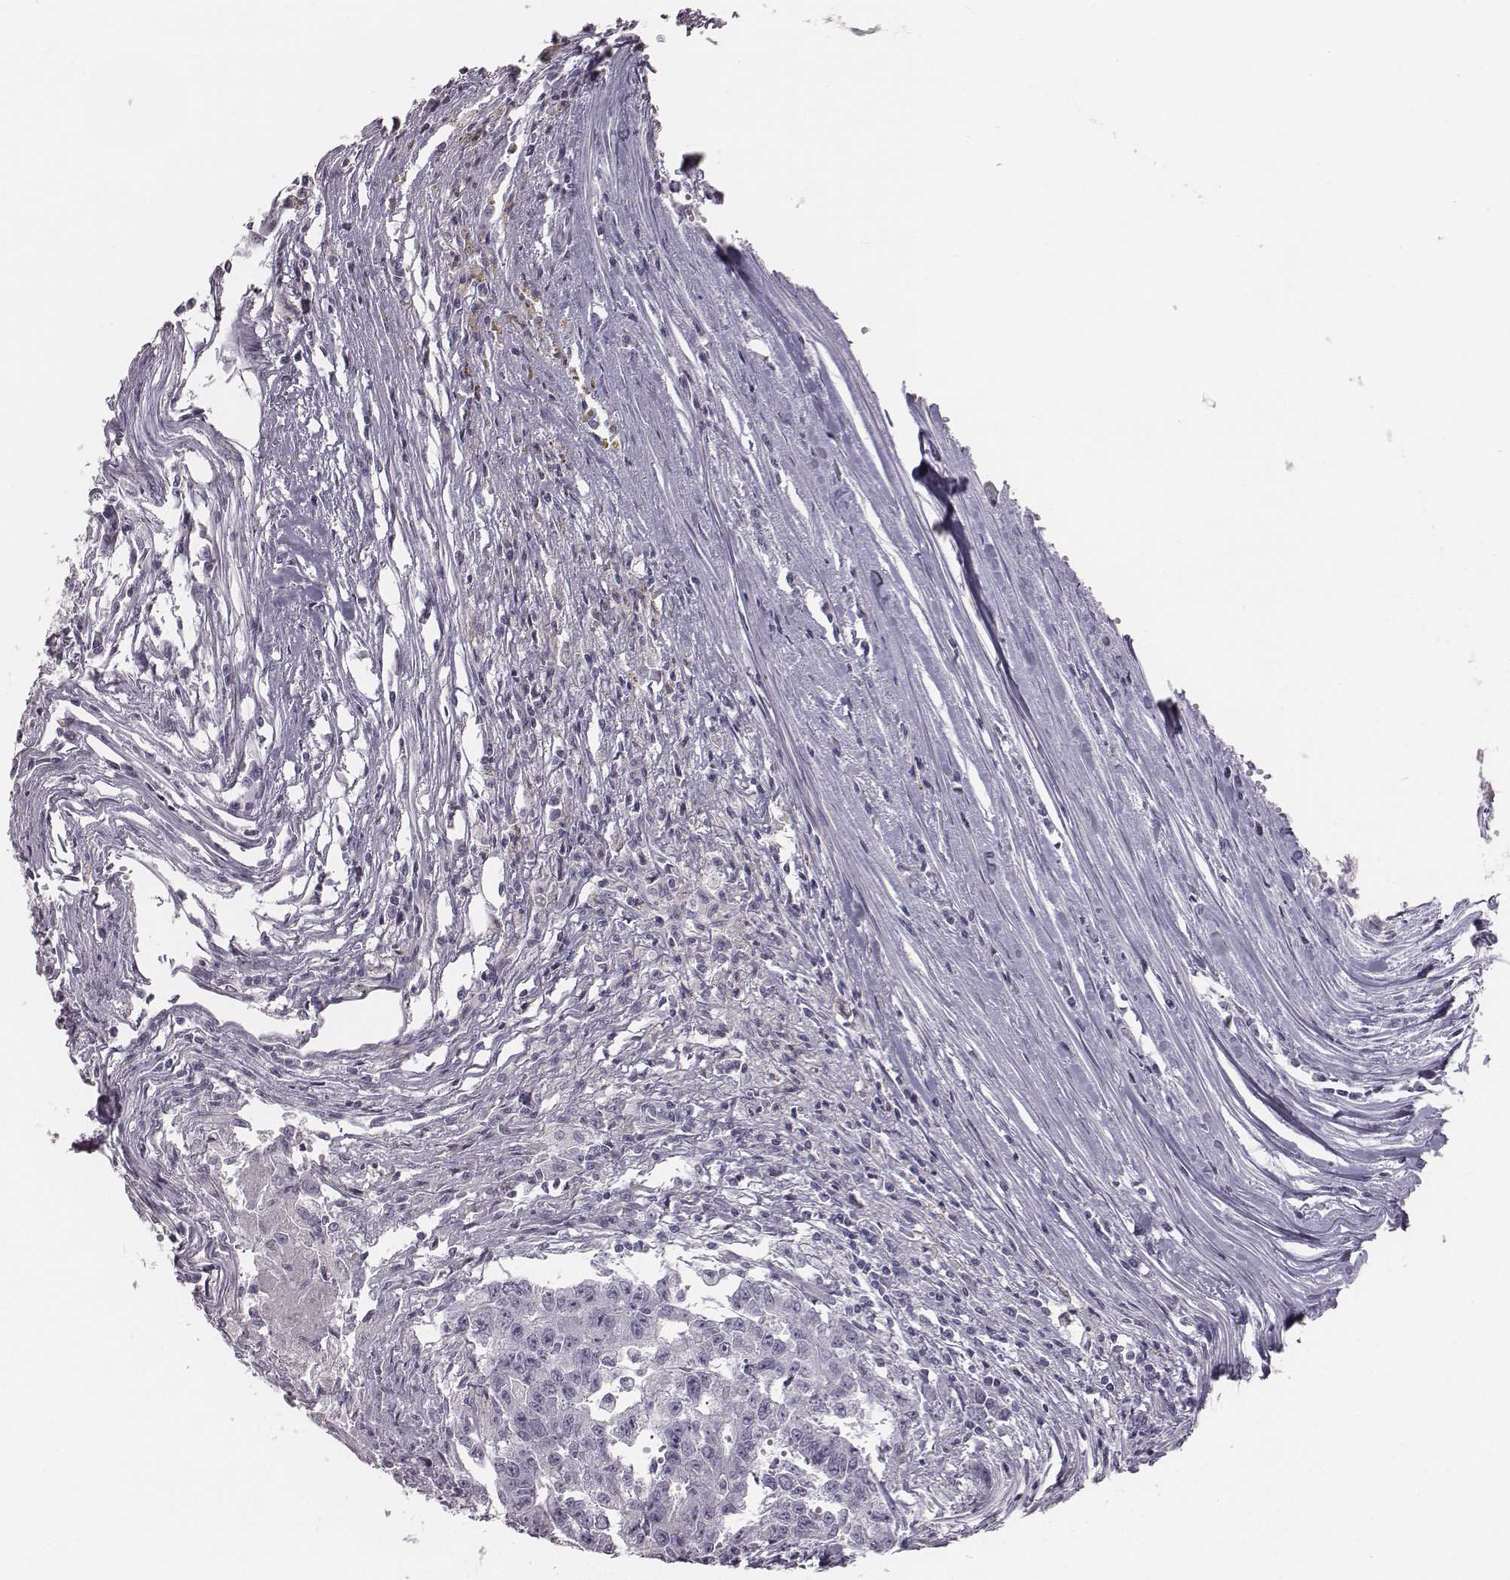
{"staining": {"intensity": "negative", "quantity": "none", "location": "none"}, "tissue": "testis cancer", "cell_type": "Tumor cells", "image_type": "cancer", "snomed": [{"axis": "morphology", "description": "Carcinoma, Embryonal, NOS"}, {"axis": "morphology", "description": "Teratoma, malignant, NOS"}, {"axis": "topography", "description": "Testis"}], "caption": "Tumor cells show no significant expression in testis embryonal carcinoma. (DAB (3,3'-diaminobenzidine) immunohistochemistry with hematoxylin counter stain).", "gene": "C6orf58", "patient": {"sex": "male", "age": 24}}